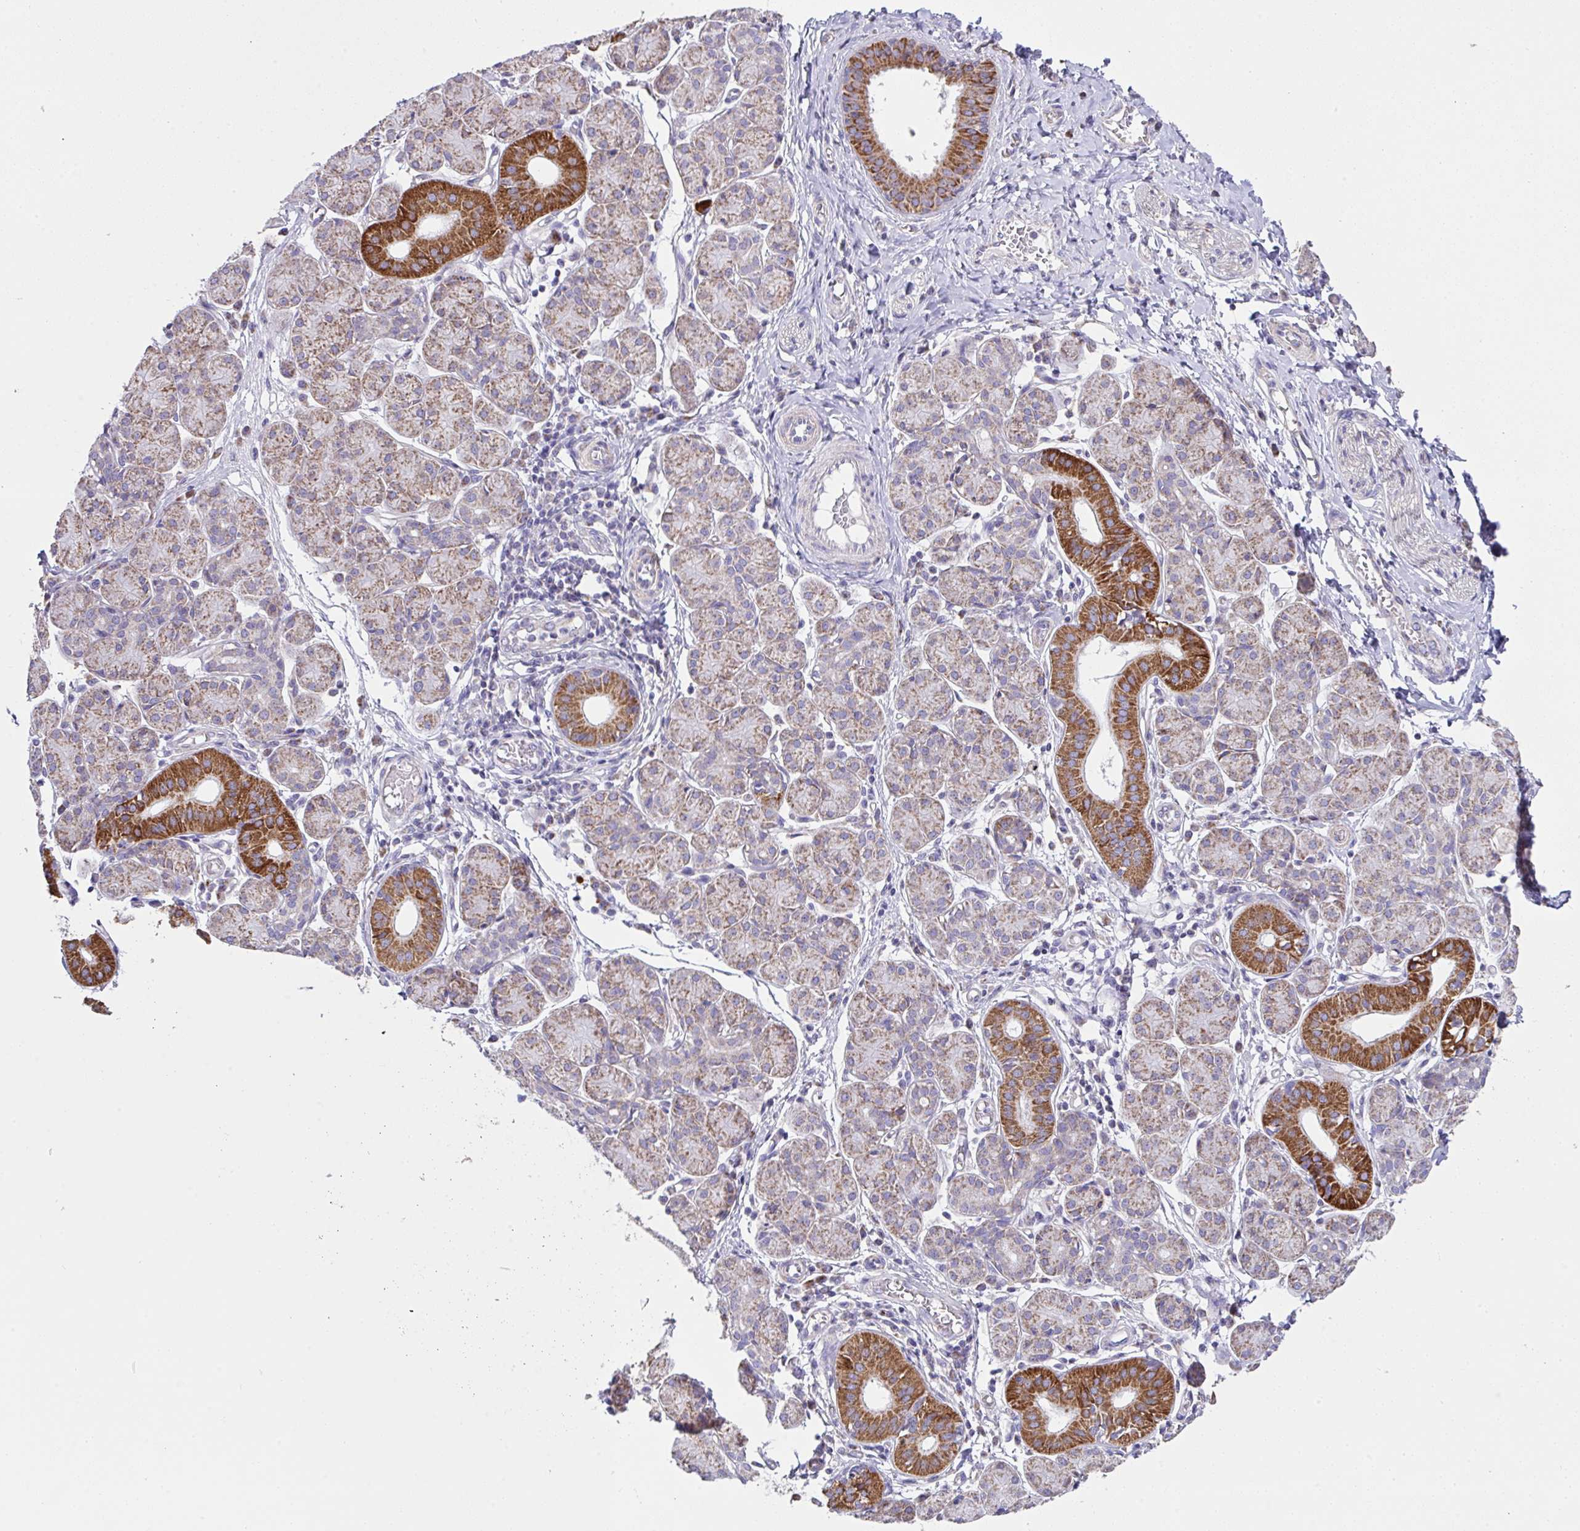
{"staining": {"intensity": "strong", "quantity": "<25%", "location": "cytoplasmic/membranous"}, "tissue": "salivary gland", "cell_type": "Glandular cells", "image_type": "normal", "snomed": [{"axis": "morphology", "description": "Normal tissue, NOS"}, {"axis": "morphology", "description": "Inflammation, NOS"}, {"axis": "topography", "description": "Lymph node"}, {"axis": "topography", "description": "Salivary gland"}], "caption": "Brown immunohistochemical staining in normal human salivary gland shows strong cytoplasmic/membranous staining in approximately <25% of glandular cells.", "gene": "DOK7", "patient": {"sex": "male", "age": 3}}